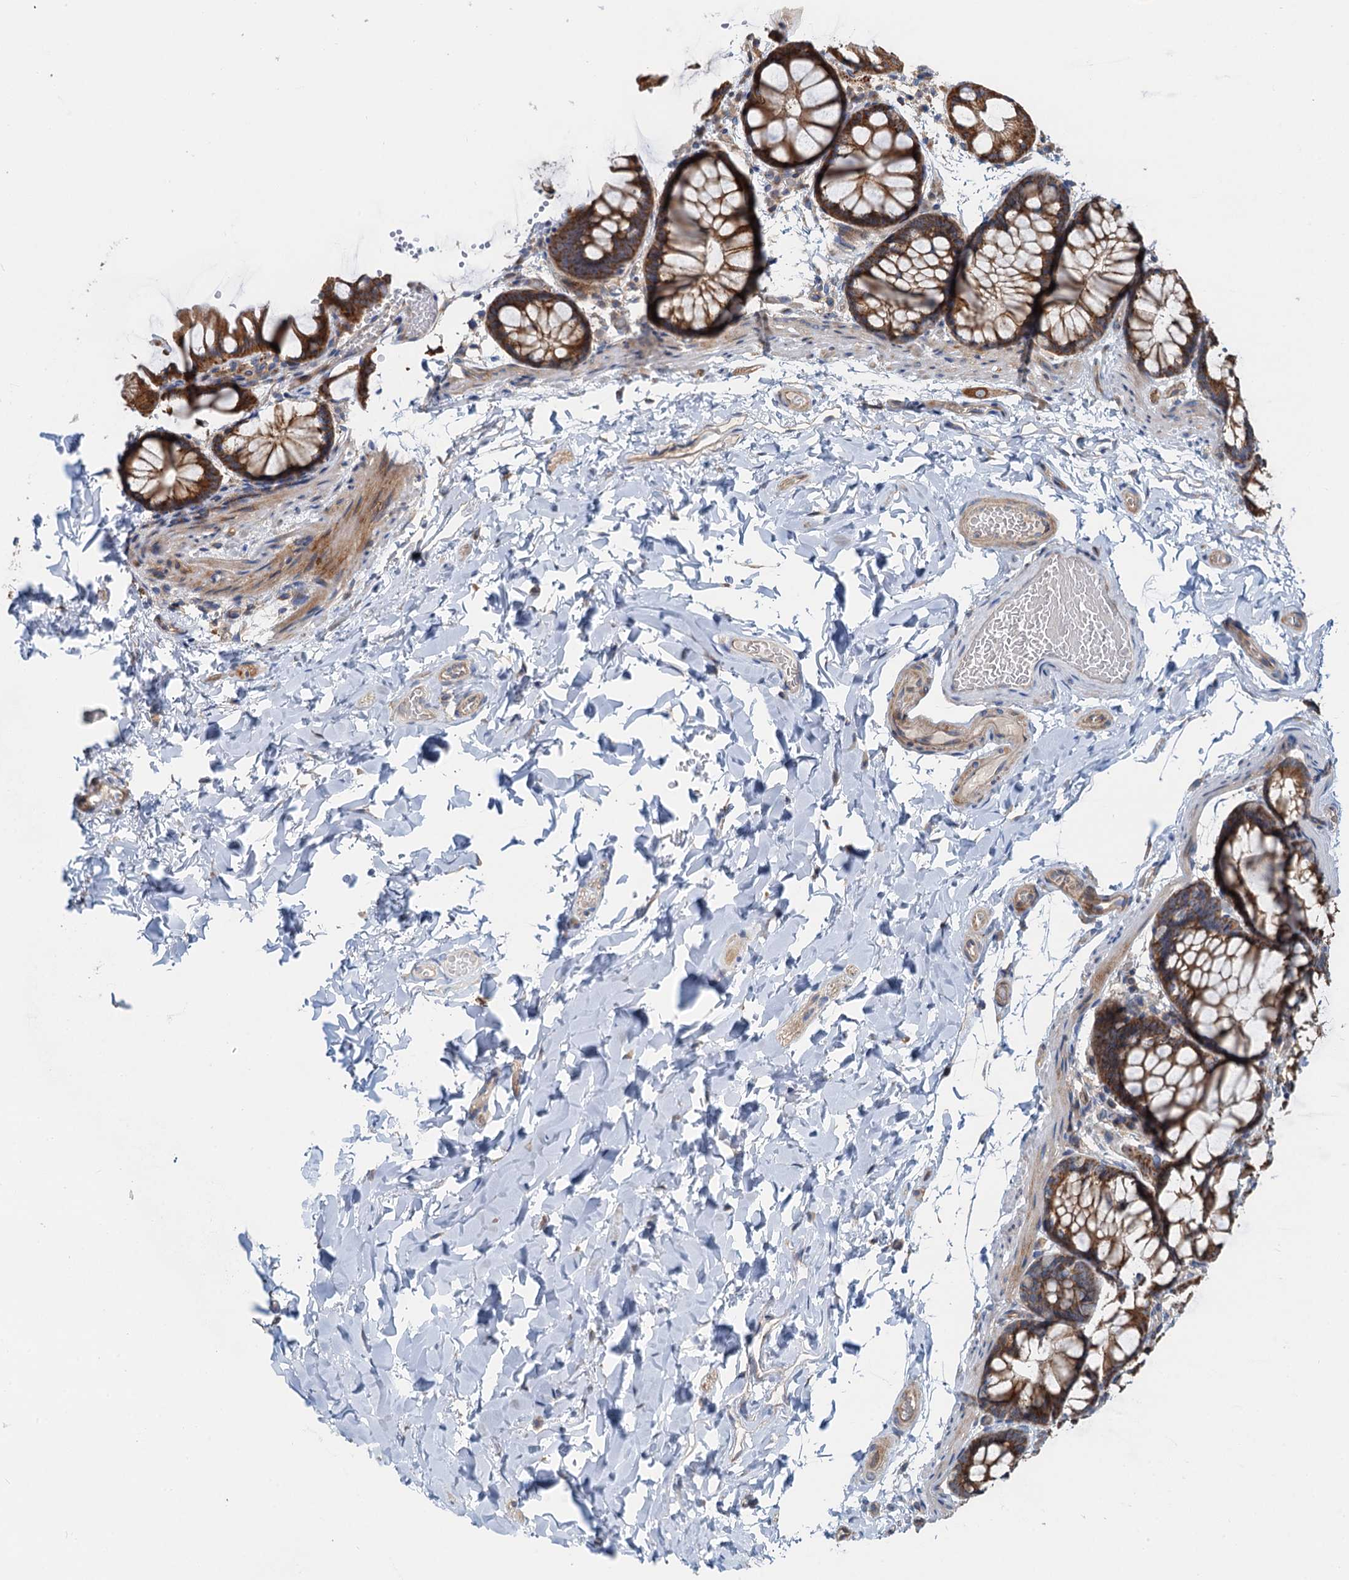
{"staining": {"intensity": "weak", "quantity": ">75%", "location": "cytoplasmic/membranous"}, "tissue": "colon", "cell_type": "Endothelial cells", "image_type": "normal", "snomed": [{"axis": "morphology", "description": "Normal tissue, NOS"}, {"axis": "topography", "description": "Colon"}], "caption": "A histopathology image of human colon stained for a protein displays weak cytoplasmic/membranous brown staining in endothelial cells.", "gene": "ANKRD26", "patient": {"sex": "male", "age": 47}}